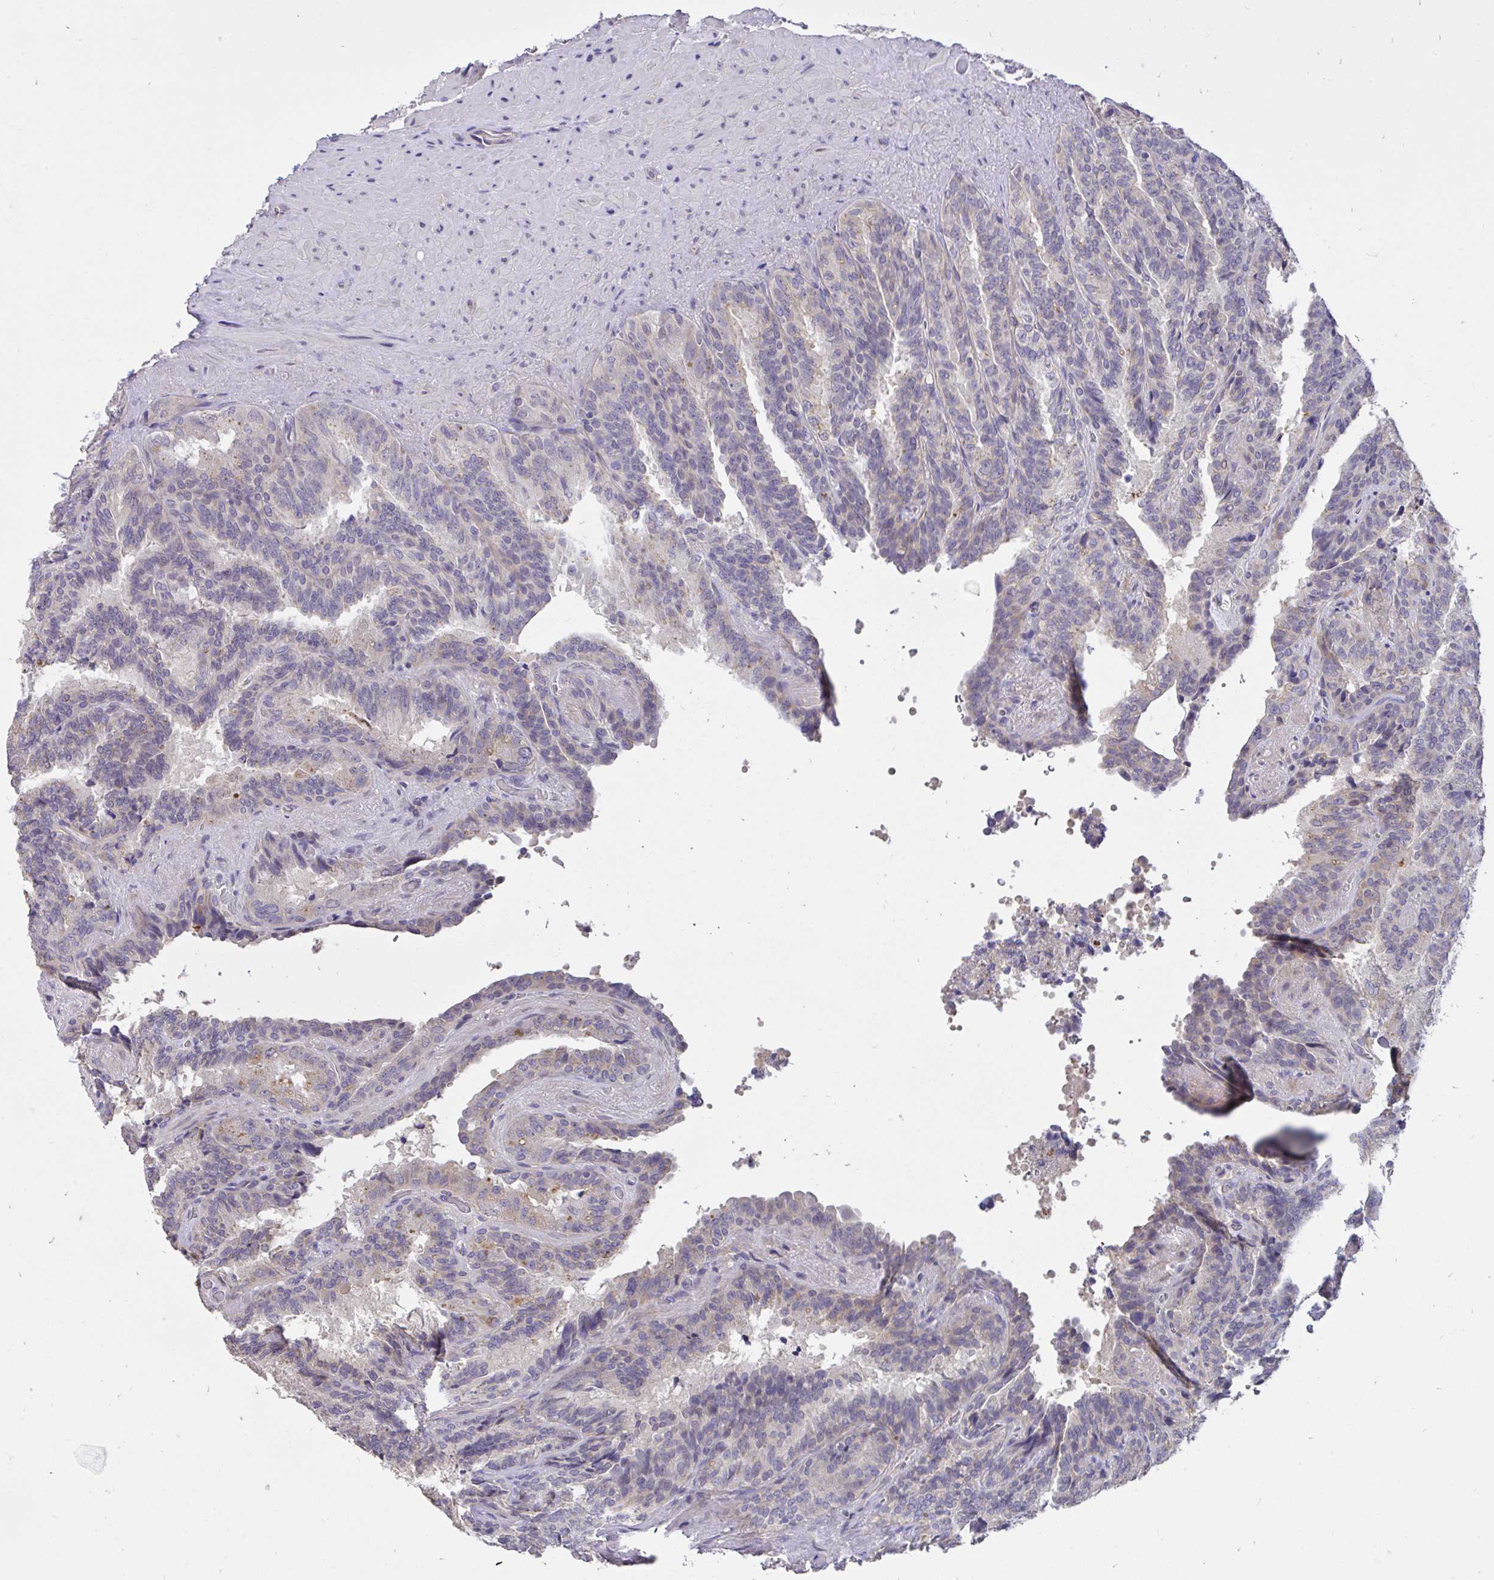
{"staining": {"intensity": "weak", "quantity": "<25%", "location": "cytoplasmic/membranous"}, "tissue": "seminal vesicle", "cell_type": "Glandular cells", "image_type": "normal", "snomed": [{"axis": "morphology", "description": "Normal tissue, NOS"}, {"axis": "topography", "description": "Seminal veicle"}], "caption": "Seminal vesicle stained for a protein using immunohistochemistry (IHC) displays no expression glandular cells.", "gene": "C19orf54", "patient": {"sex": "male", "age": 60}}